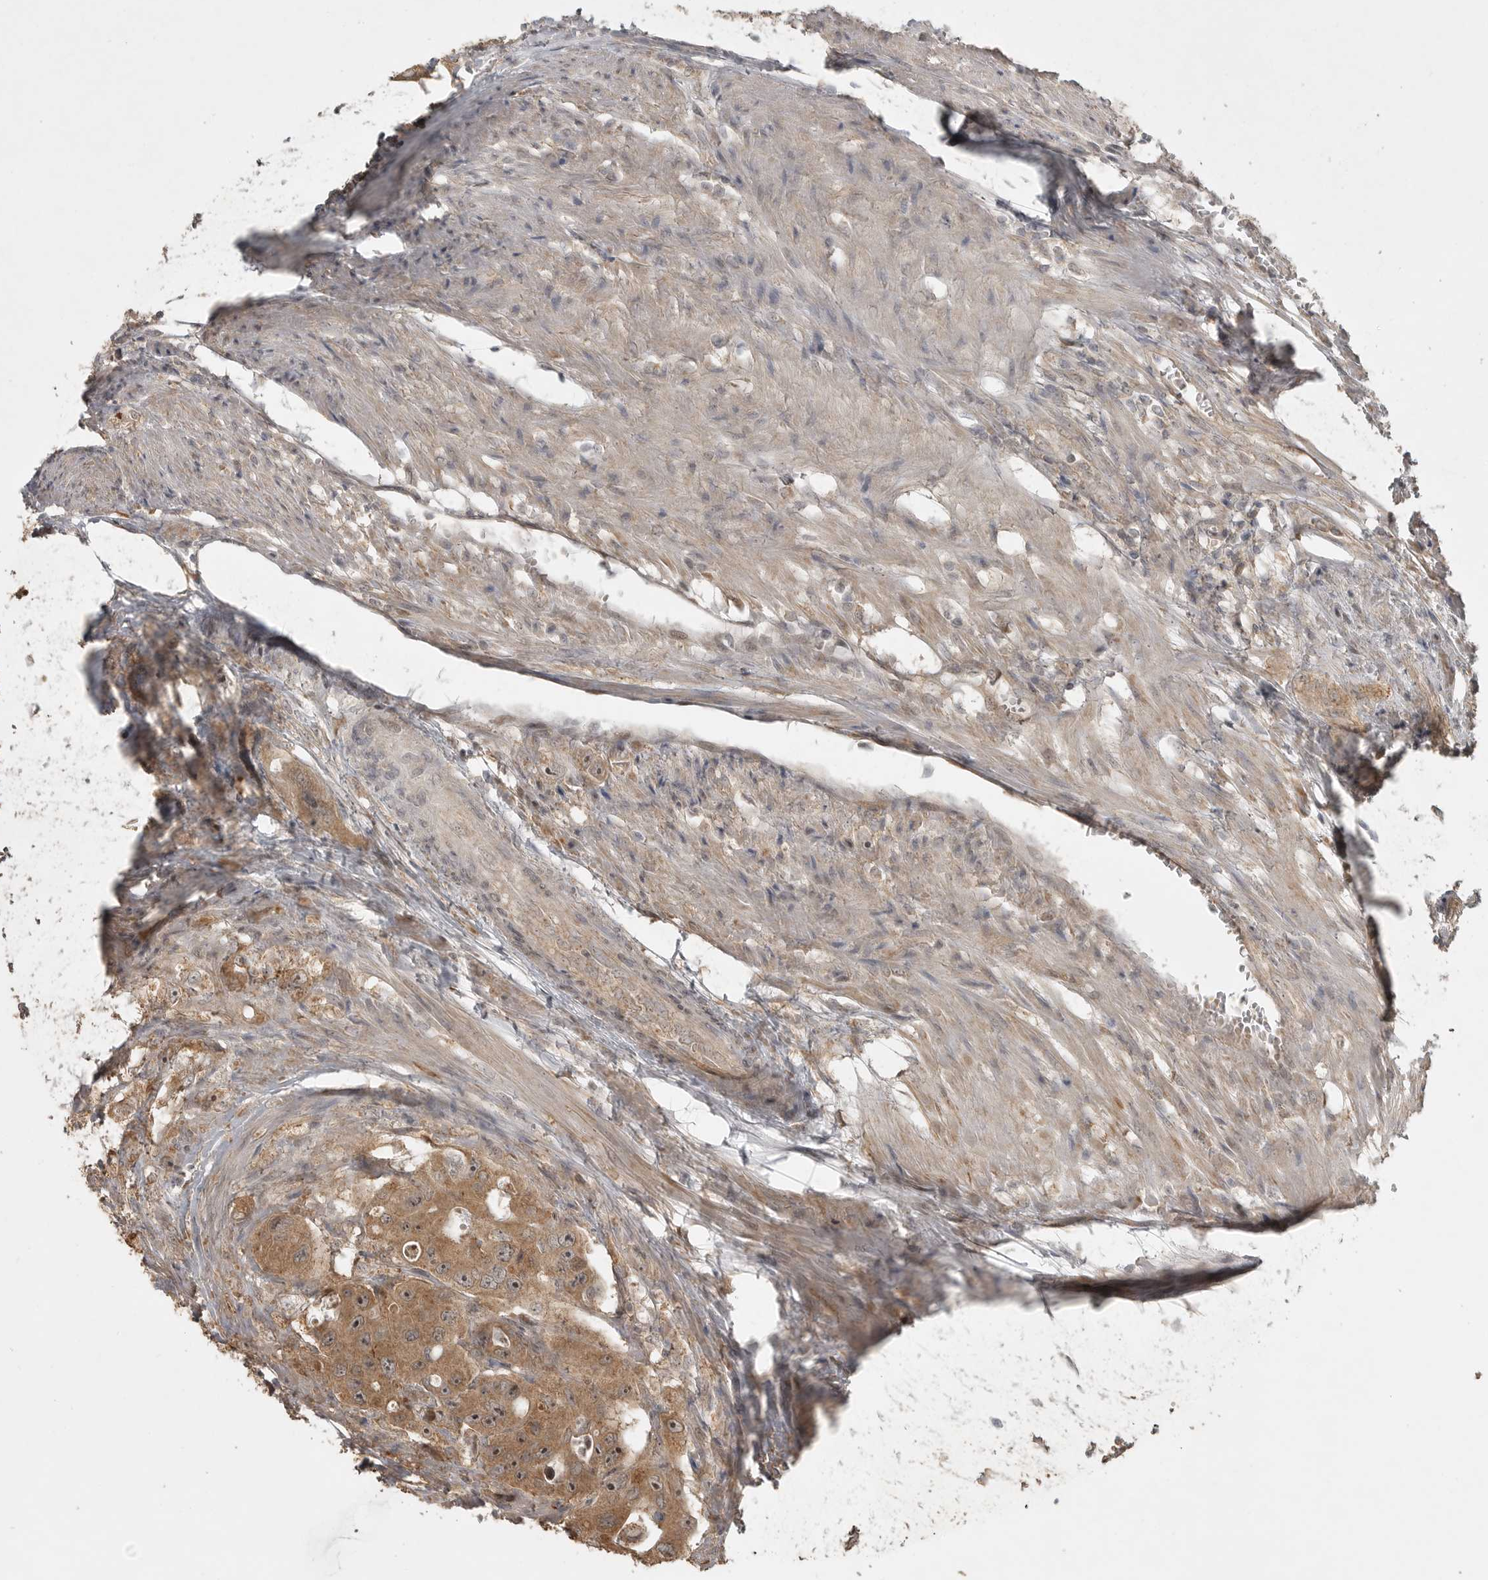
{"staining": {"intensity": "moderate", "quantity": ">75%", "location": "cytoplasmic/membranous,nuclear"}, "tissue": "colorectal cancer", "cell_type": "Tumor cells", "image_type": "cancer", "snomed": [{"axis": "morphology", "description": "Adenocarcinoma, NOS"}, {"axis": "topography", "description": "Colon"}], "caption": "An IHC micrograph of neoplastic tissue is shown. Protein staining in brown labels moderate cytoplasmic/membranous and nuclear positivity in adenocarcinoma (colorectal) within tumor cells.", "gene": "LLGL1", "patient": {"sex": "female", "age": 46}}